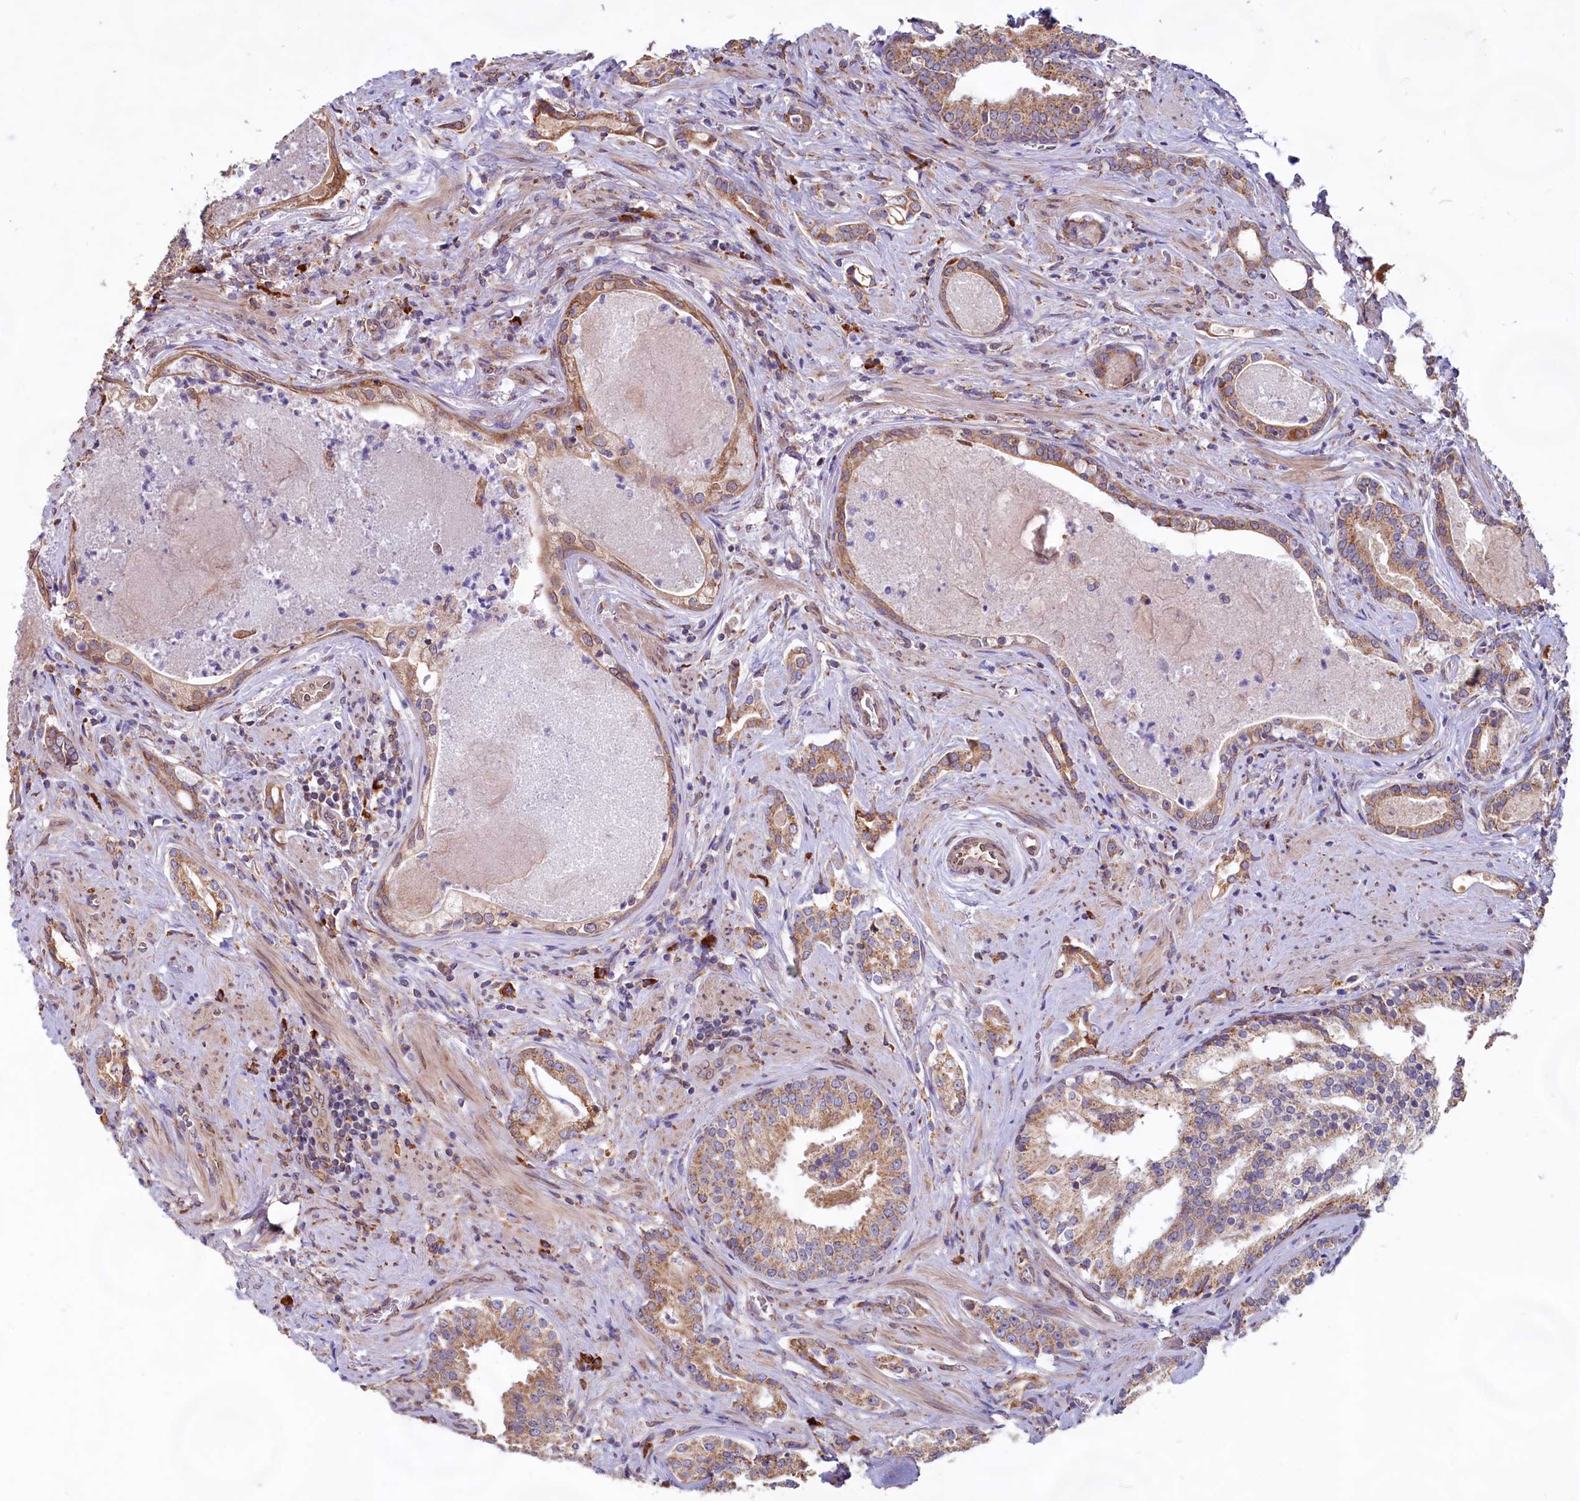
{"staining": {"intensity": "moderate", "quantity": ">75%", "location": "cytoplasmic/membranous"}, "tissue": "prostate cancer", "cell_type": "Tumor cells", "image_type": "cancer", "snomed": [{"axis": "morphology", "description": "Adenocarcinoma, High grade"}, {"axis": "topography", "description": "Prostate"}], "caption": "This is an image of IHC staining of adenocarcinoma (high-grade) (prostate), which shows moderate positivity in the cytoplasmic/membranous of tumor cells.", "gene": "TBC1D19", "patient": {"sex": "male", "age": 58}}